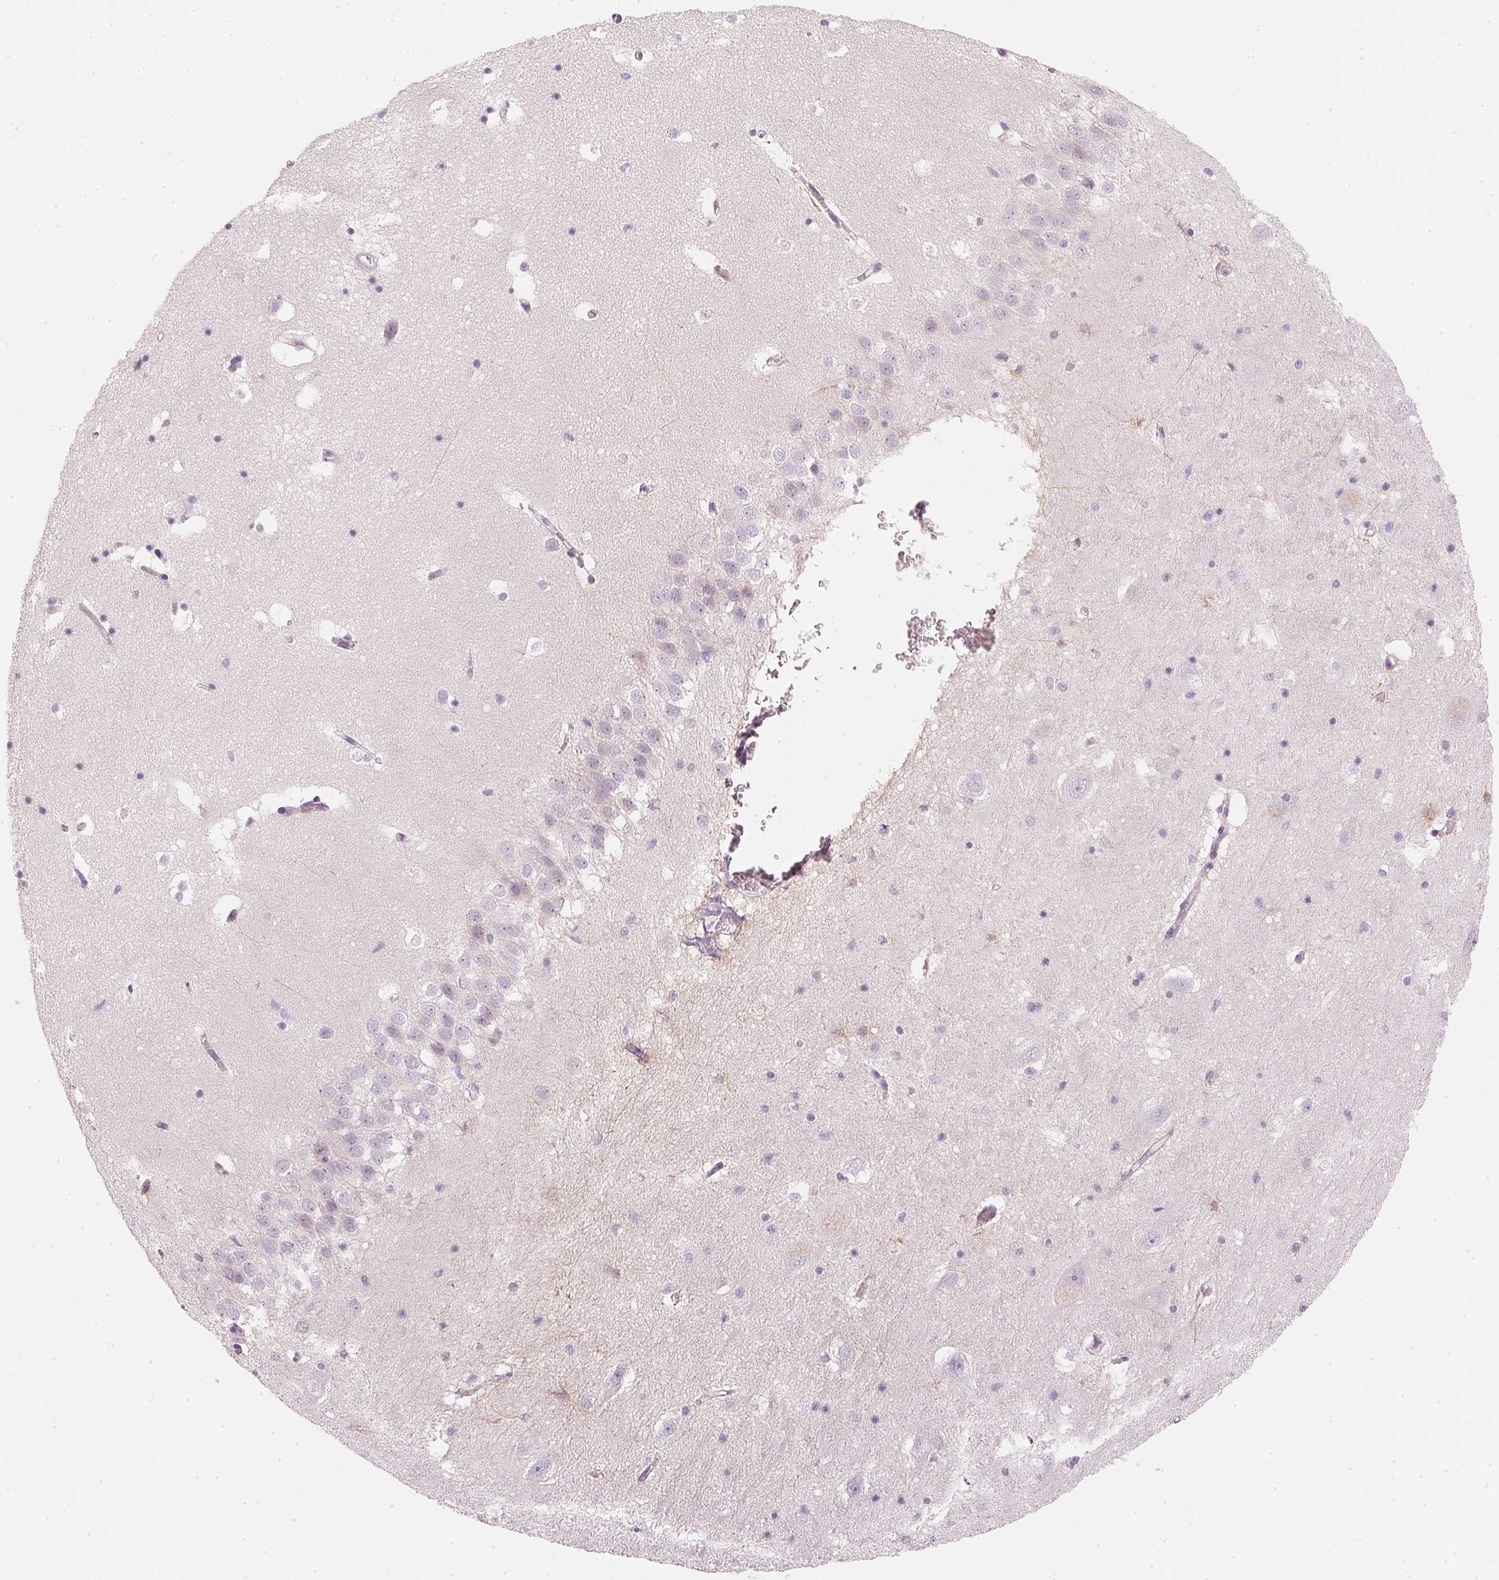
{"staining": {"intensity": "negative", "quantity": "none", "location": "none"}, "tissue": "hippocampus", "cell_type": "Glial cells", "image_type": "normal", "snomed": [{"axis": "morphology", "description": "Normal tissue, NOS"}, {"axis": "topography", "description": "Hippocampus"}], "caption": "The micrograph exhibits no significant positivity in glial cells of hippocampus.", "gene": "CHST4", "patient": {"sex": "male", "age": 58}}